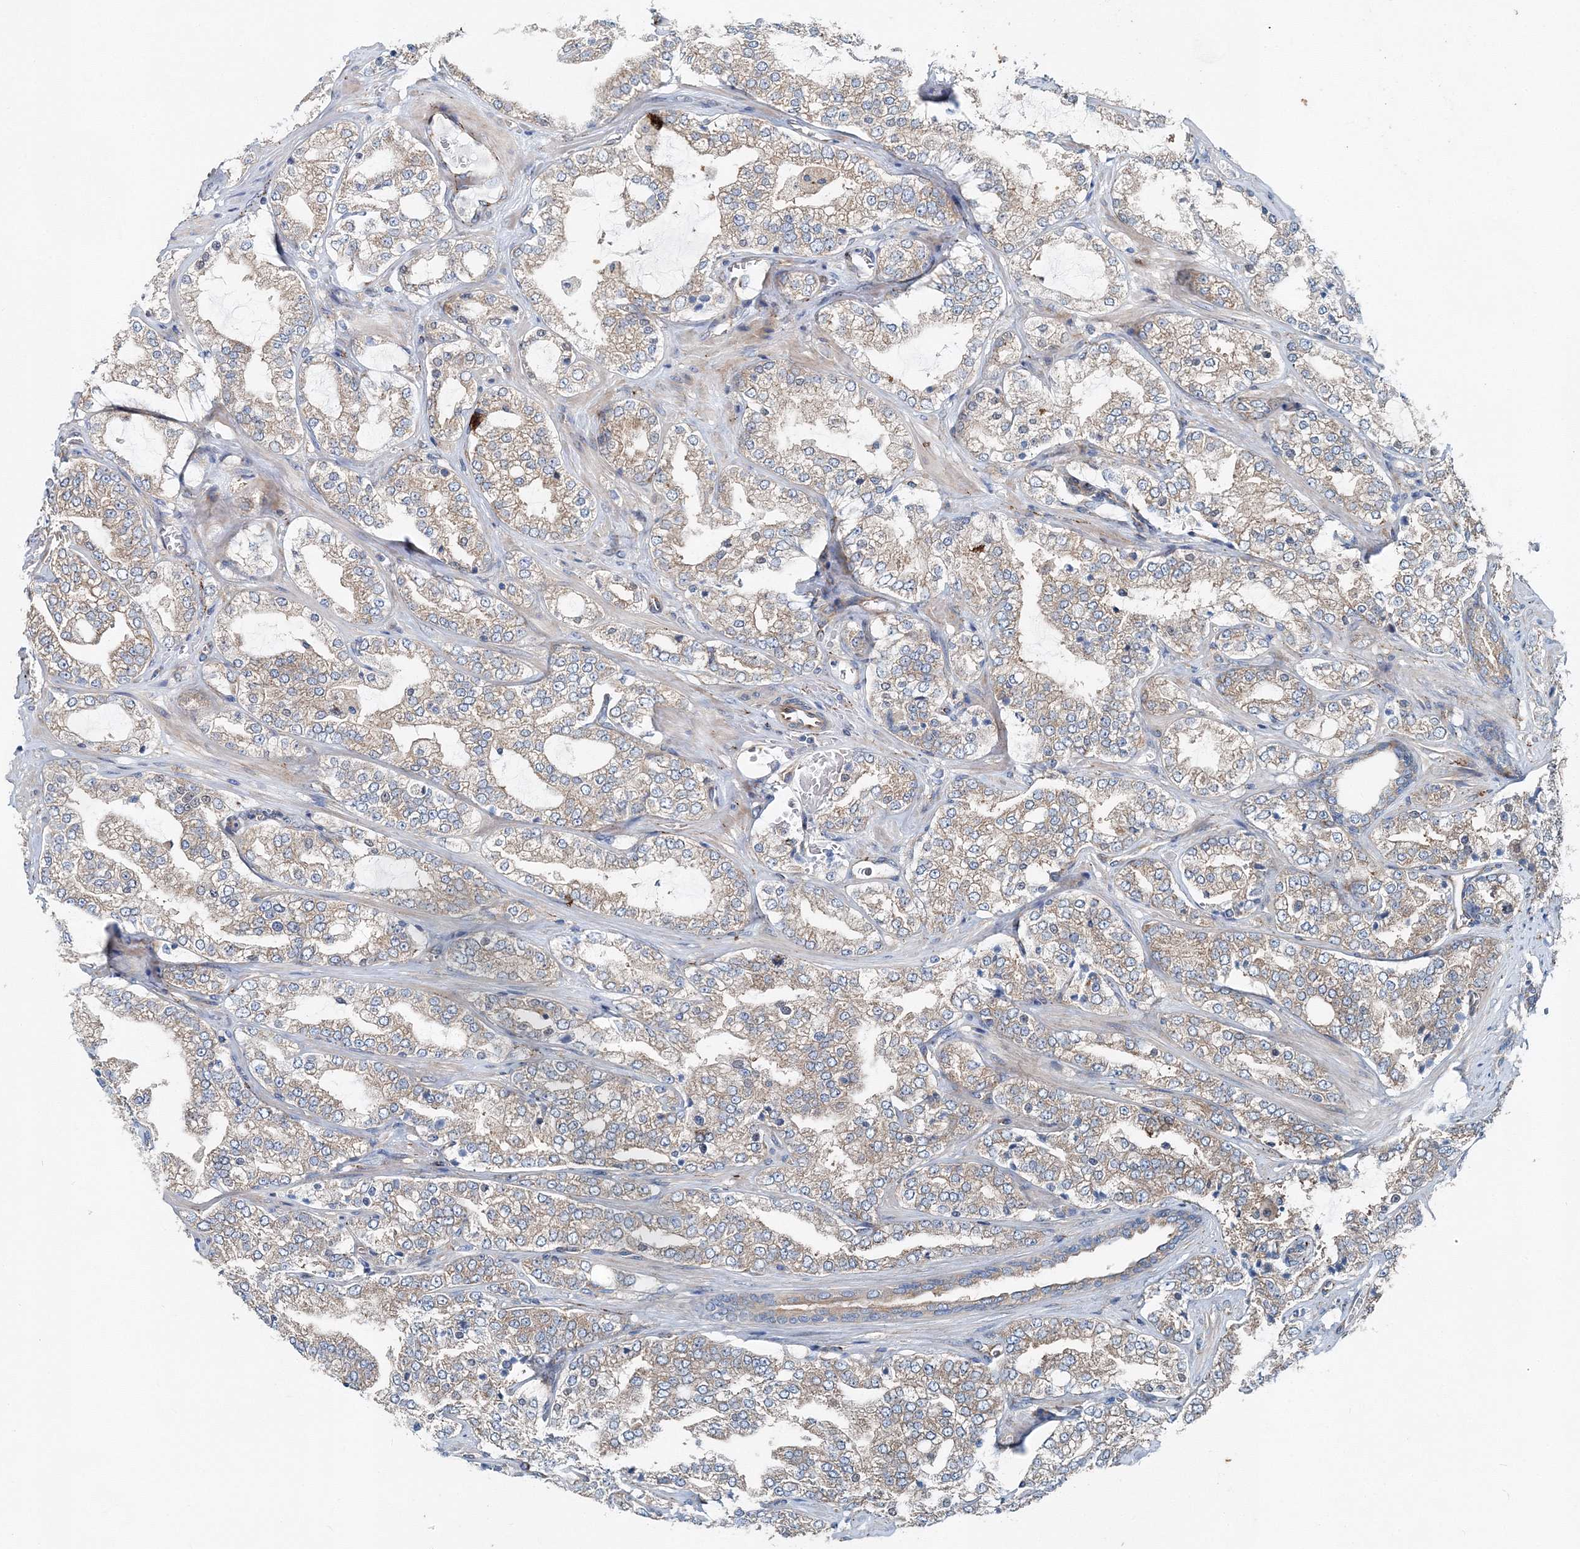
{"staining": {"intensity": "weak", "quantity": ">75%", "location": "cytoplasmic/membranous"}, "tissue": "prostate cancer", "cell_type": "Tumor cells", "image_type": "cancer", "snomed": [{"axis": "morphology", "description": "Adenocarcinoma, High grade"}, {"axis": "topography", "description": "Prostate"}], "caption": "A brown stain highlights weak cytoplasmic/membranous positivity of a protein in prostate high-grade adenocarcinoma tumor cells.", "gene": "MPHOSPH9", "patient": {"sex": "male", "age": 64}}